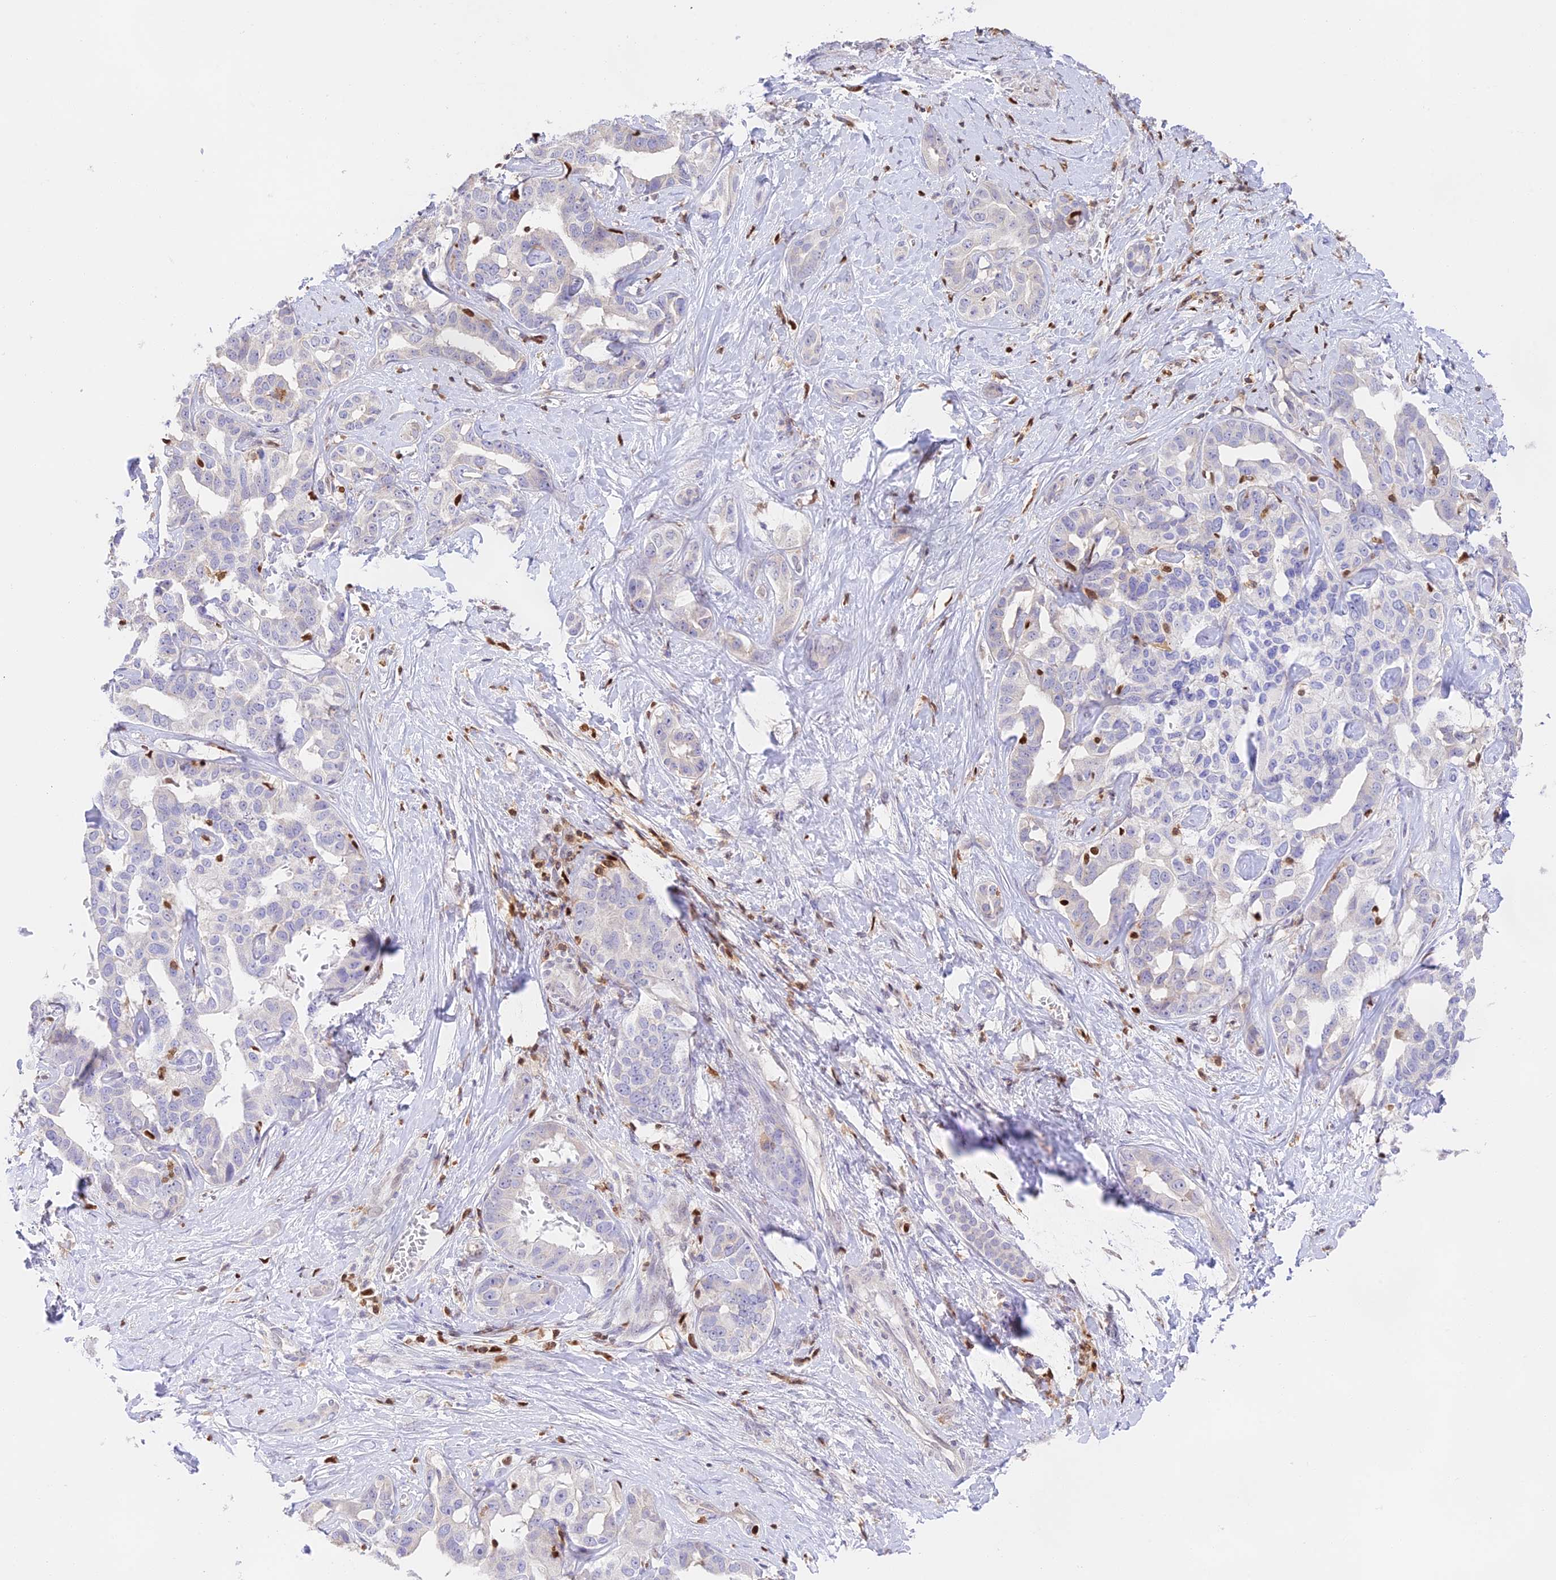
{"staining": {"intensity": "negative", "quantity": "none", "location": "none"}, "tissue": "liver cancer", "cell_type": "Tumor cells", "image_type": "cancer", "snomed": [{"axis": "morphology", "description": "Cholangiocarcinoma"}, {"axis": "topography", "description": "Liver"}], "caption": "Immunohistochemistry histopathology image of neoplastic tissue: liver cancer (cholangiocarcinoma) stained with DAB (3,3'-diaminobenzidine) shows no significant protein positivity in tumor cells.", "gene": "DENND1C", "patient": {"sex": "male", "age": 59}}